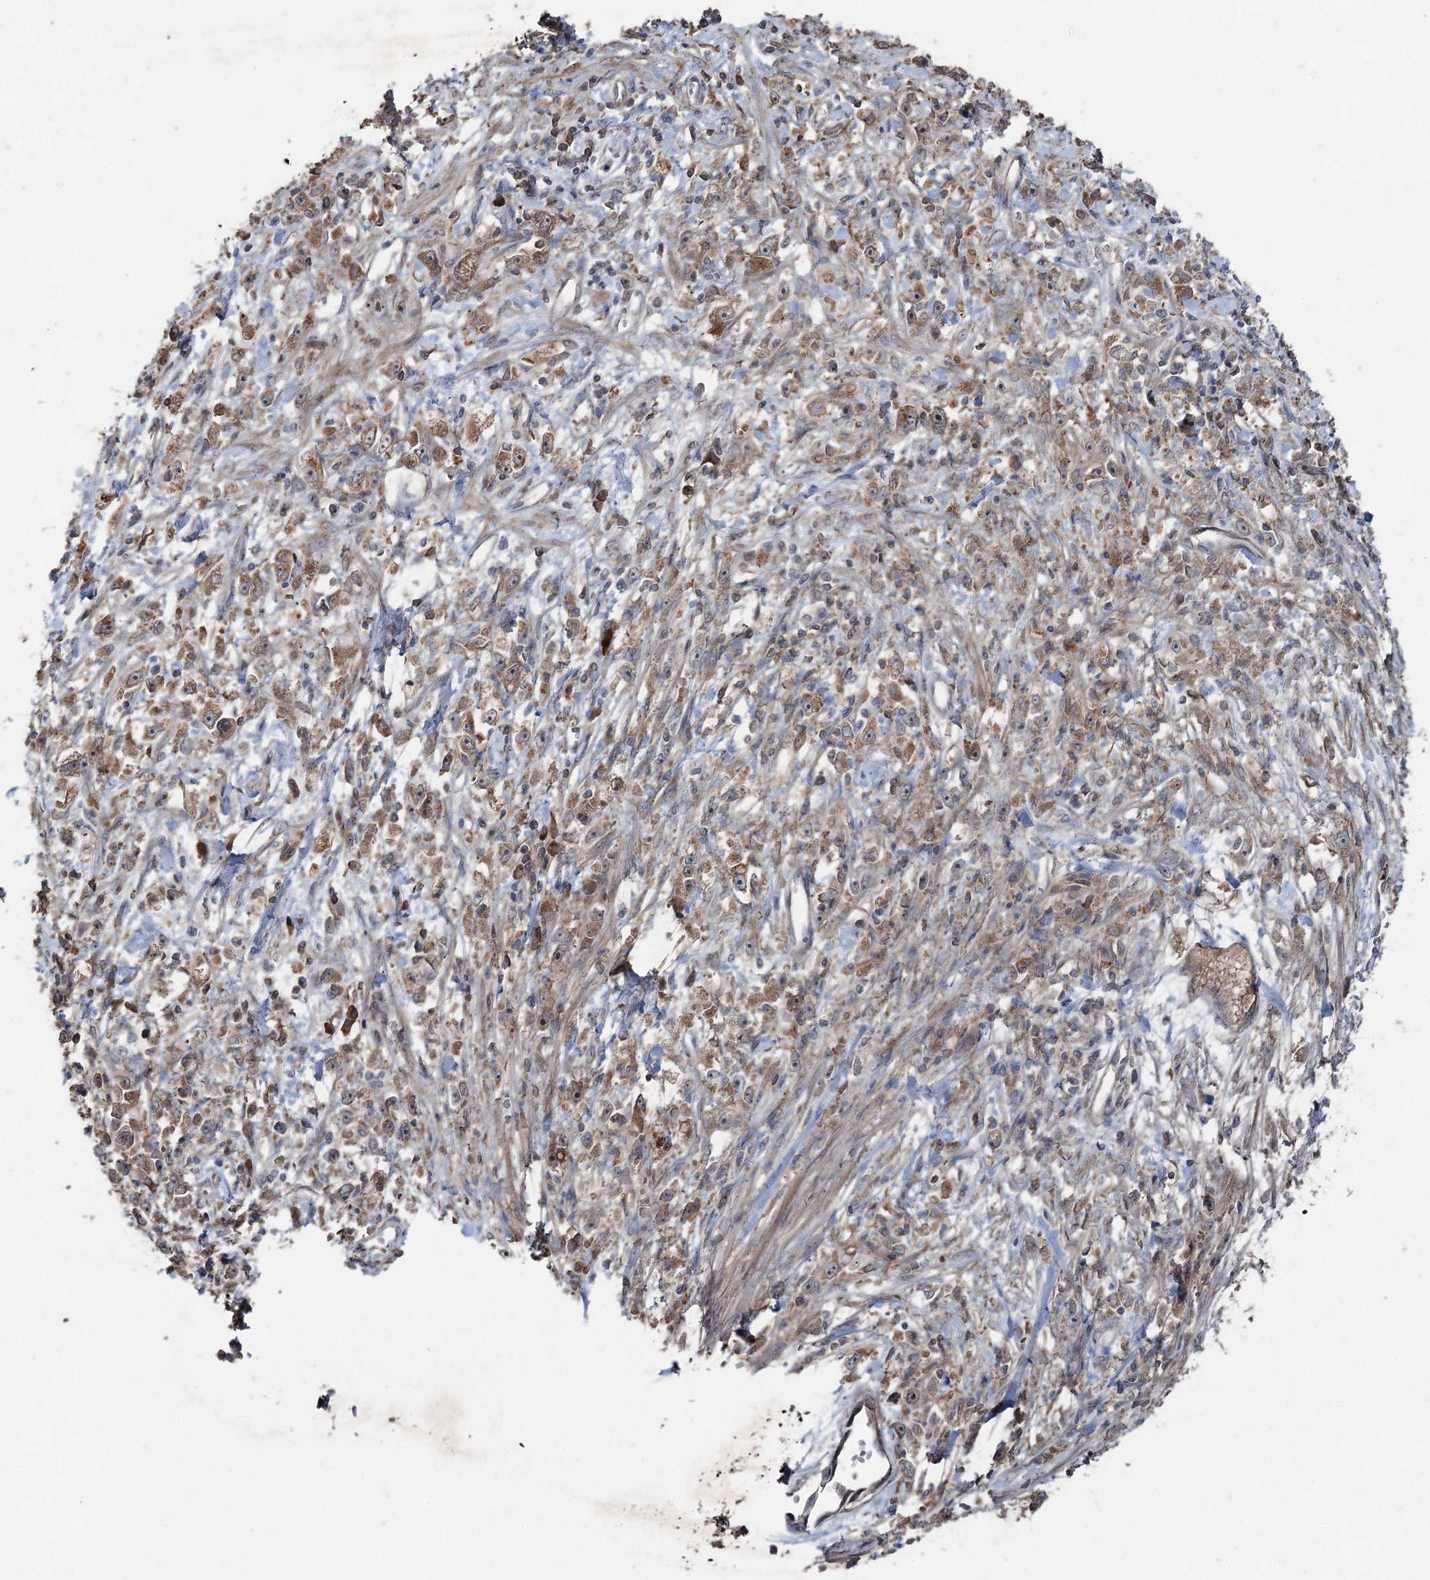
{"staining": {"intensity": "moderate", "quantity": ">75%", "location": "cytoplasmic/membranous"}, "tissue": "stomach cancer", "cell_type": "Tumor cells", "image_type": "cancer", "snomed": [{"axis": "morphology", "description": "Adenocarcinoma, NOS"}, {"axis": "topography", "description": "Stomach"}], "caption": "Human stomach cancer stained with a brown dye demonstrates moderate cytoplasmic/membranous positive positivity in about >75% of tumor cells.", "gene": "MAPK8IP2", "patient": {"sex": "female", "age": 59}}